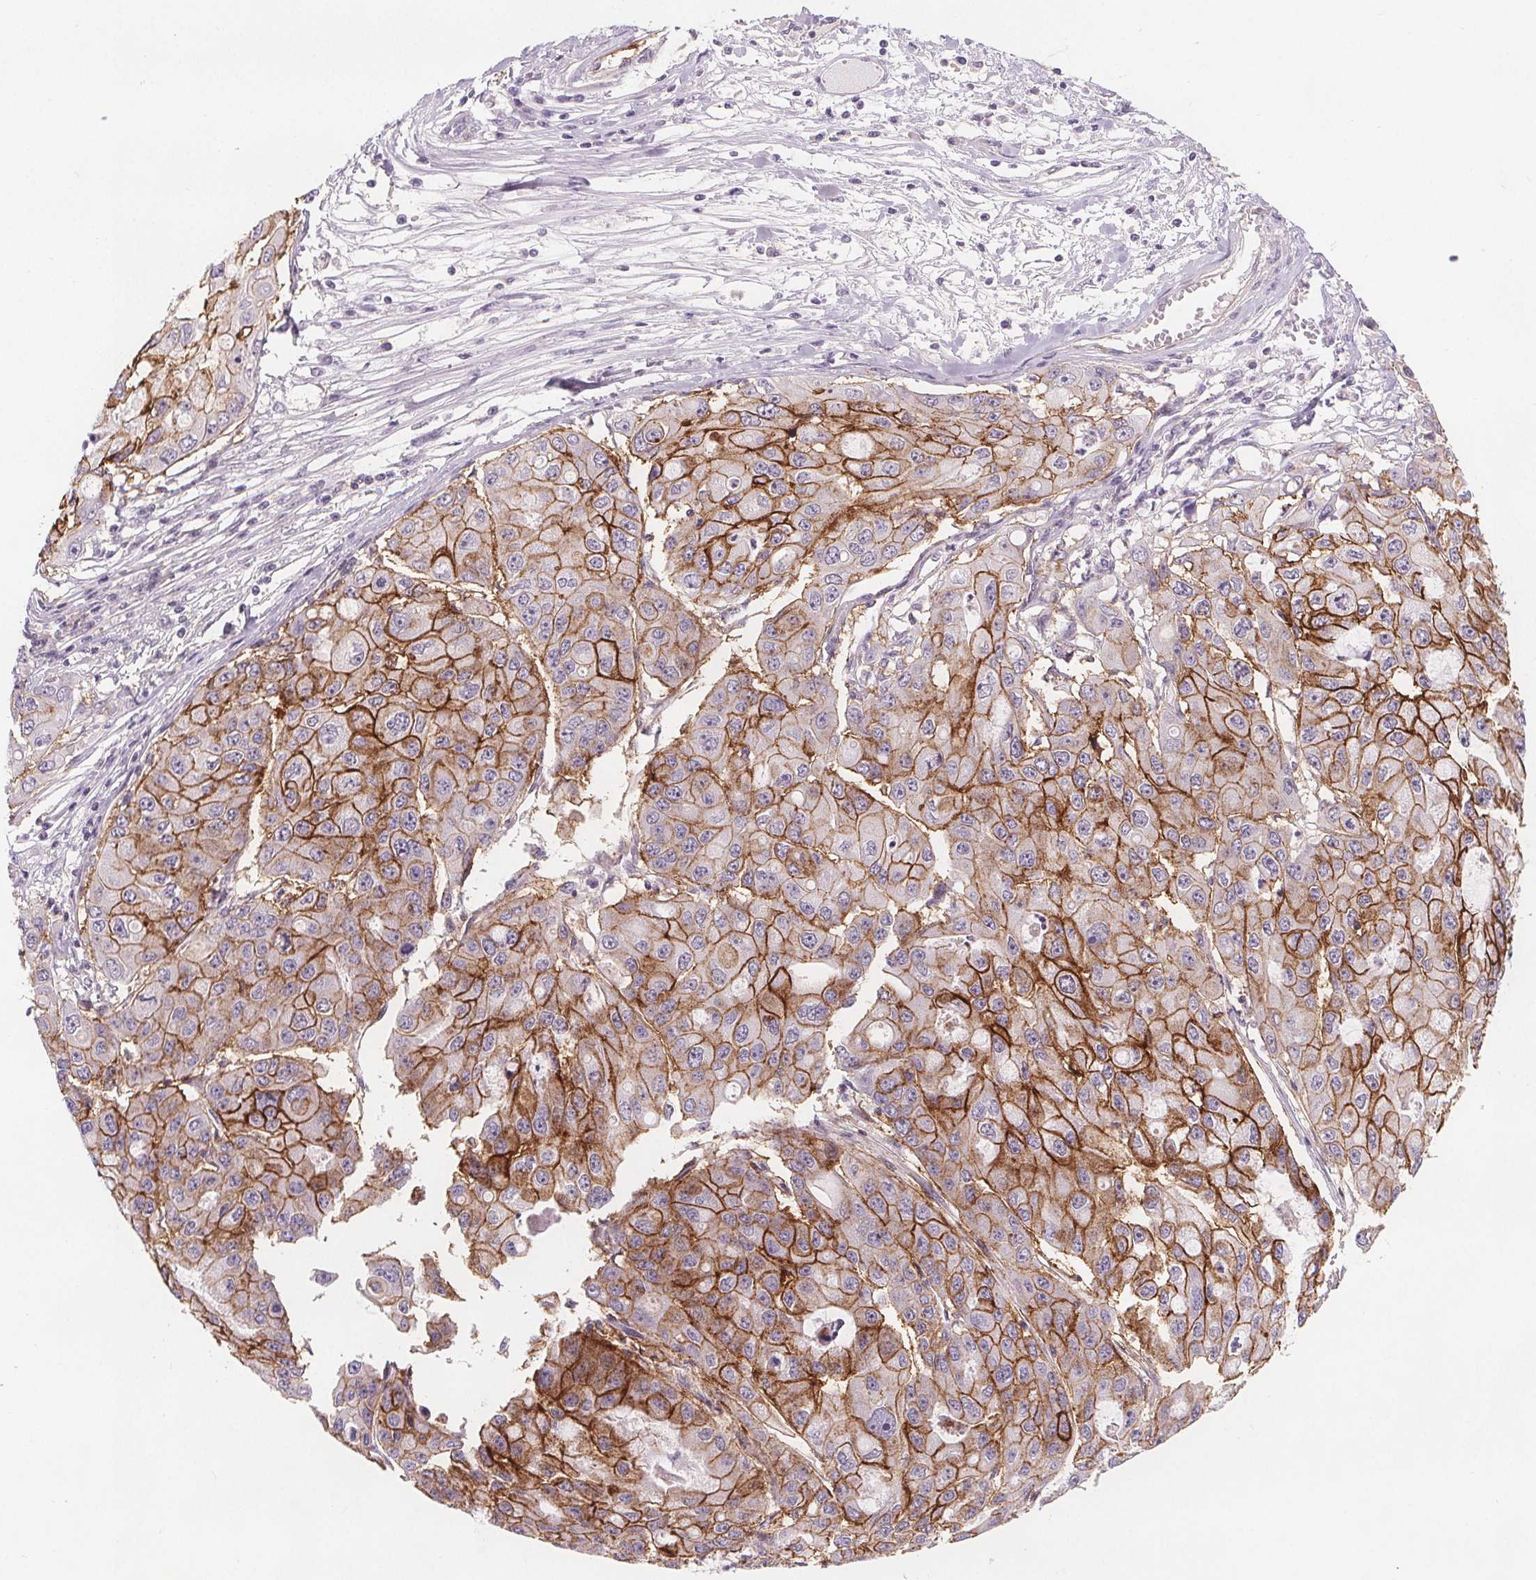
{"staining": {"intensity": "strong", "quantity": ">75%", "location": "cytoplasmic/membranous"}, "tissue": "ovarian cancer", "cell_type": "Tumor cells", "image_type": "cancer", "snomed": [{"axis": "morphology", "description": "Cystadenocarcinoma, serous, NOS"}, {"axis": "topography", "description": "Ovary"}], "caption": "Protein expression by immunohistochemistry reveals strong cytoplasmic/membranous staining in approximately >75% of tumor cells in ovarian cancer (serous cystadenocarcinoma). The protein of interest is shown in brown color, while the nuclei are stained blue.", "gene": "ATP1A1", "patient": {"sex": "female", "age": 56}}